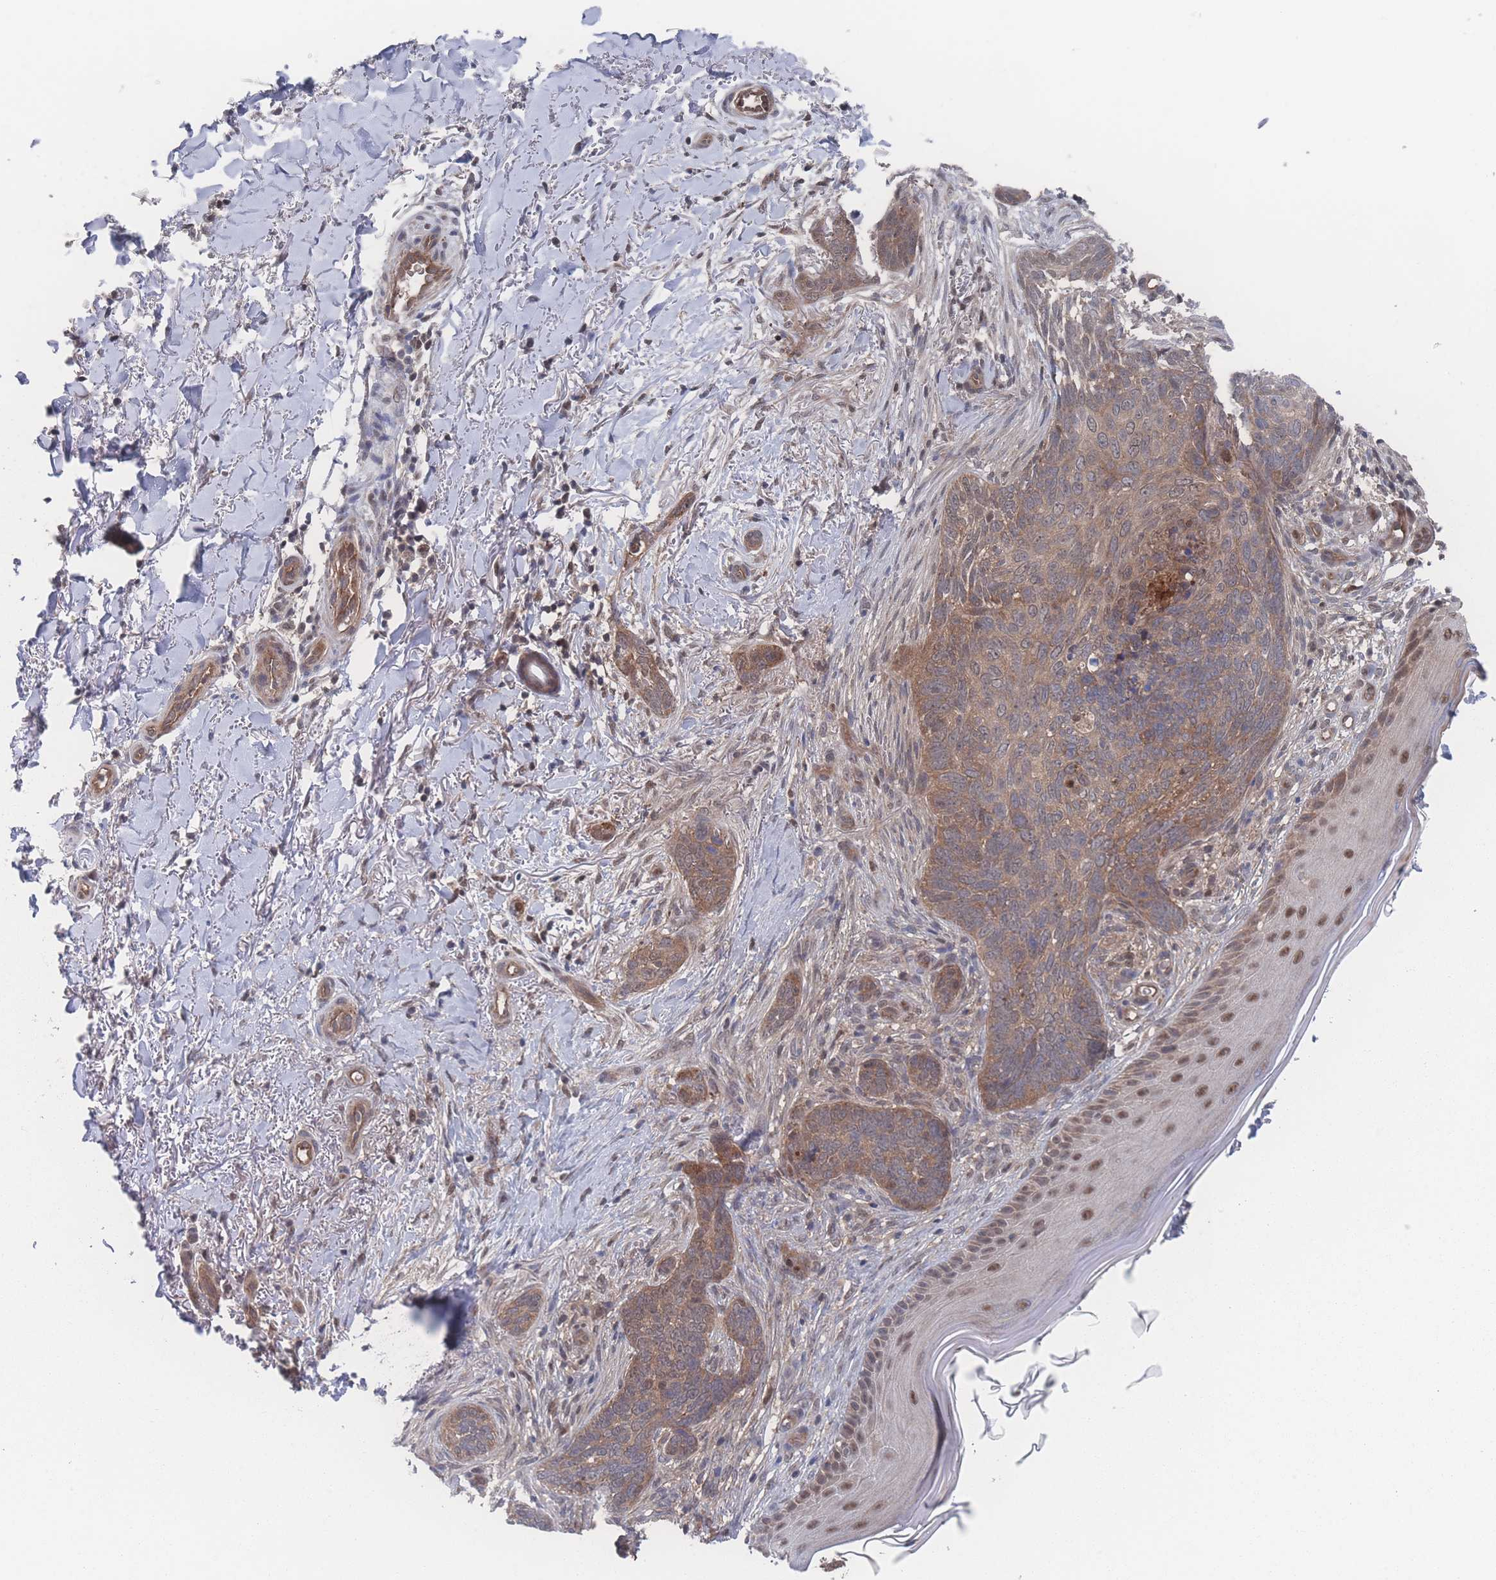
{"staining": {"intensity": "weak", "quantity": ">75%", "location": "cytoplasmic/membranous"}, "tissue": "skin cancer", "cell_type": "Tumor cells", "image_type": "cancer", "snomed": [{"axis": "morphology", "description": "Normal tissue, NOS"}, {"axis": "morphology", "description": "Basal cell carcinoma"}, {"axis": "topography", "description": "Skin"}], "caption": "An image showing weak cytoplasmic/membranous positivity in approximately >75% of tumor cells in skin cancer (basal cell carcinoma), as visualized by brown immunohistochemical staining.", "gene": "PSMA1", "patient": {"sex": "female", "age": 67}}